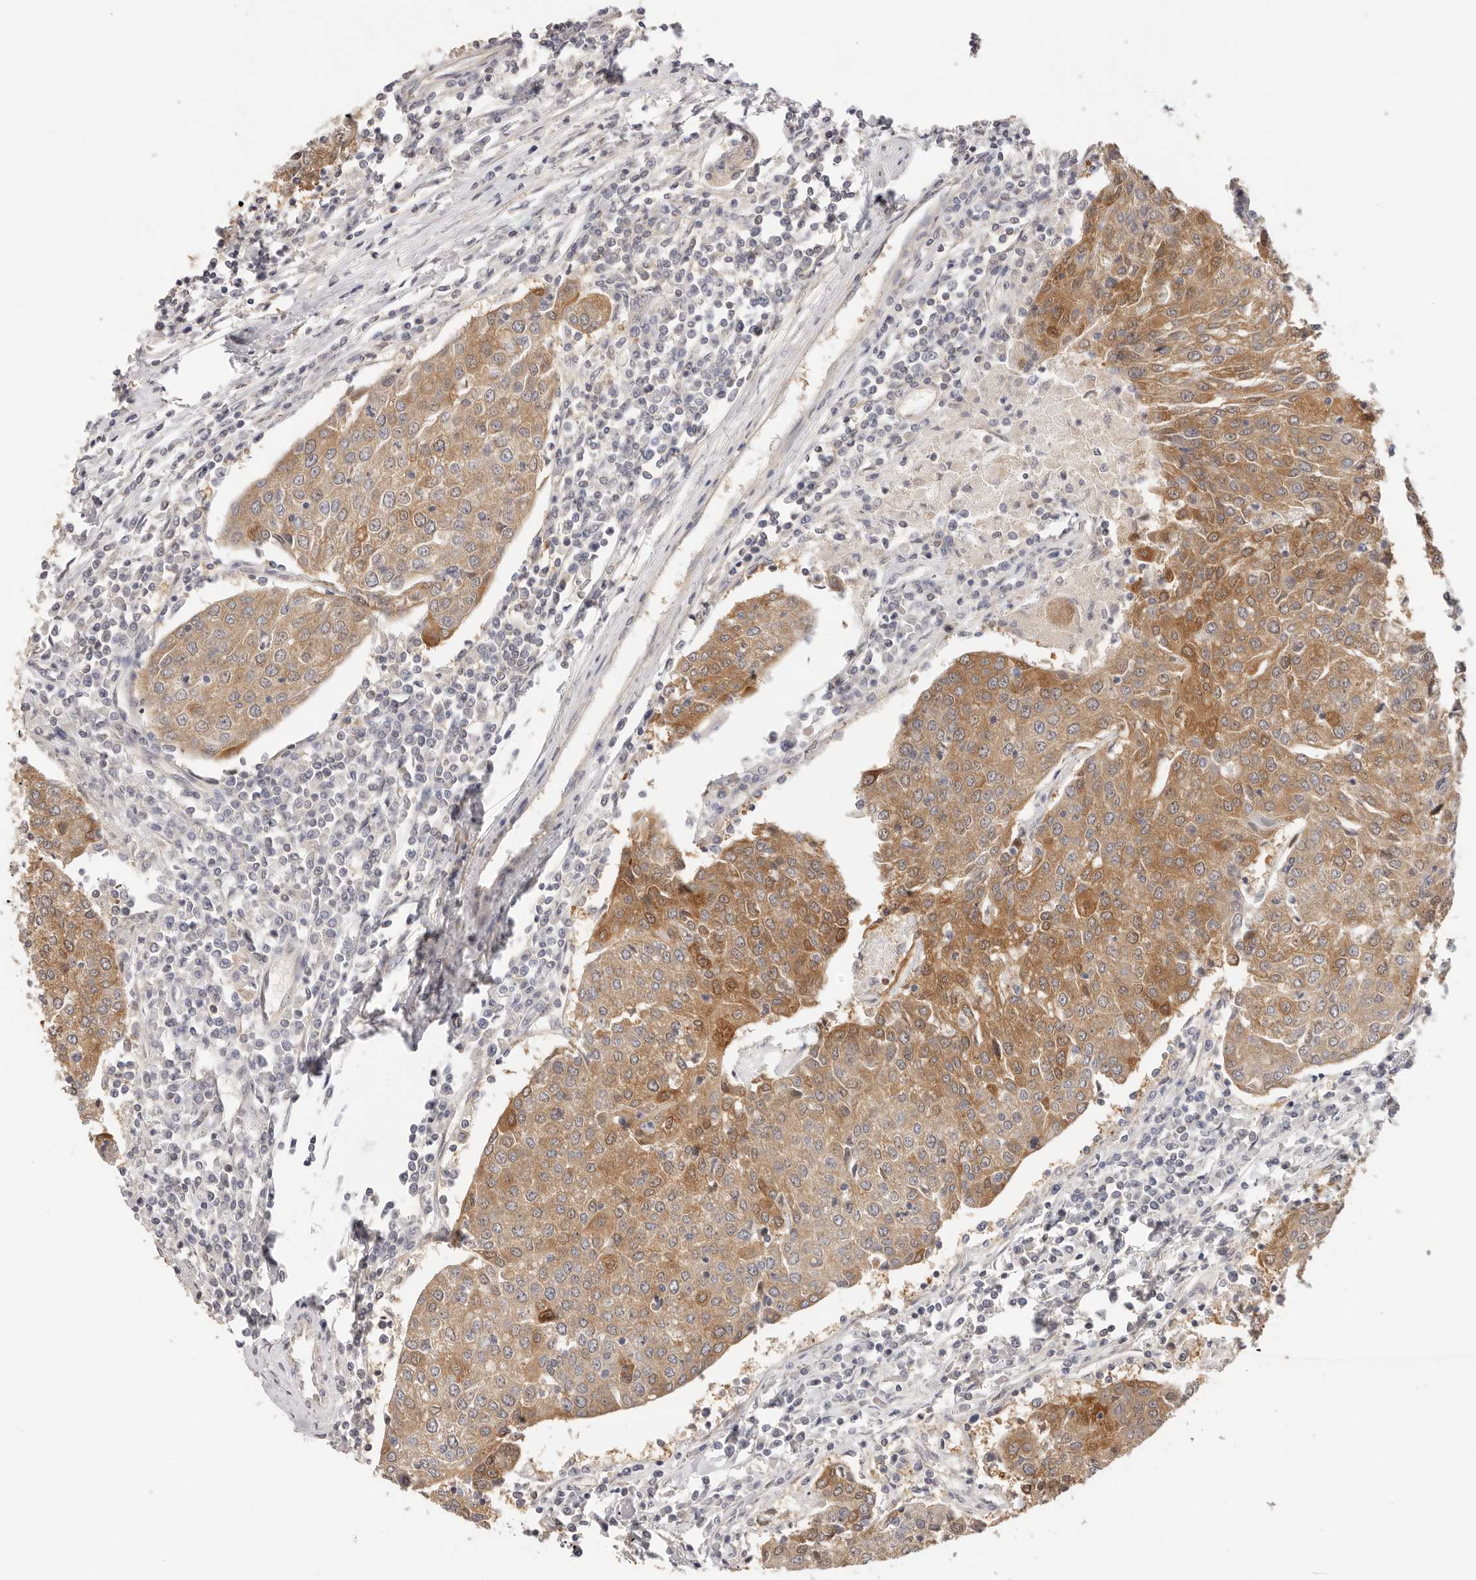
{"staining": {"intensity": "moderate", "quantity": ">75%", "location": "cytoplasmic/membranous"}, "tissue": "urothelial cancer", "cell_type": "Tumor cells", "image_type": "cancer", "snomed": [{"axis": "morphology", "description": "Urothelial carcinoma, High grade"}, {"axis": "topography", "description": "Urinary bladder"}], "caption": "Moderate cytoplasmic/membranous protein expression is appreciated in approximately >75% of tumor cells in urothelial cancer.", "gene": "GGPS1", "patient": {"sex": "female", "age": 85}}